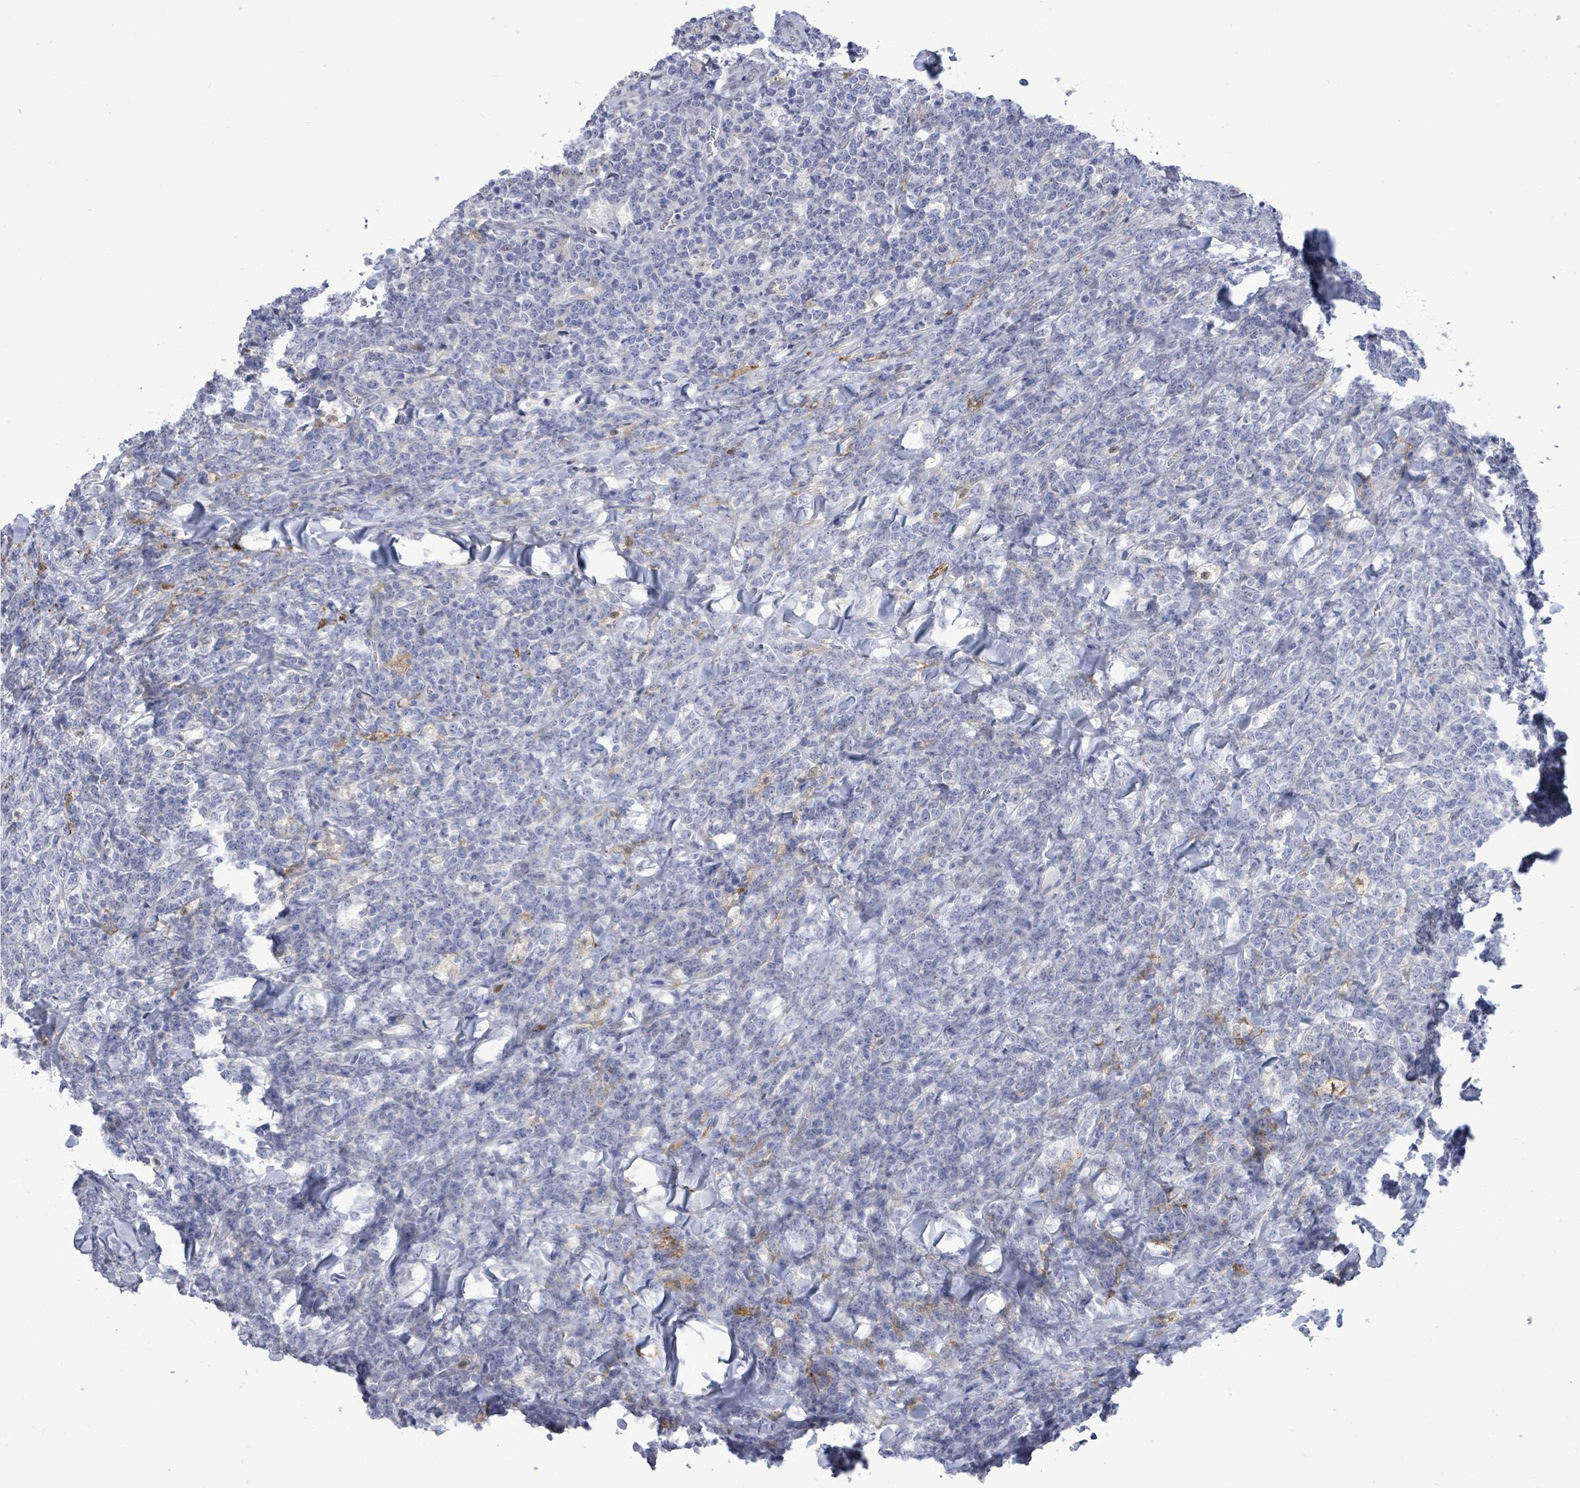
{"staining": {"intensity": "negative", "quantity": "none", "location": "none"}, "tissue": "lymphoma", "cell_type": "Tumor cells", "image_type": "cancer", "snomed": [{"axis": "morphology", "description": "Malignant lymphoma, non-Hodgkin's type, High grade"}, {"axis": "topography", "description": "Small intestine"}], "caption": "Malignant lymphoma, non-Hodgkin's type (high-grade) stained for a protein using immunohistochemistry reveals no positivity tumor cells.", "gene": "CT45A5", "patient": {"sex": "male", "age": 8}}